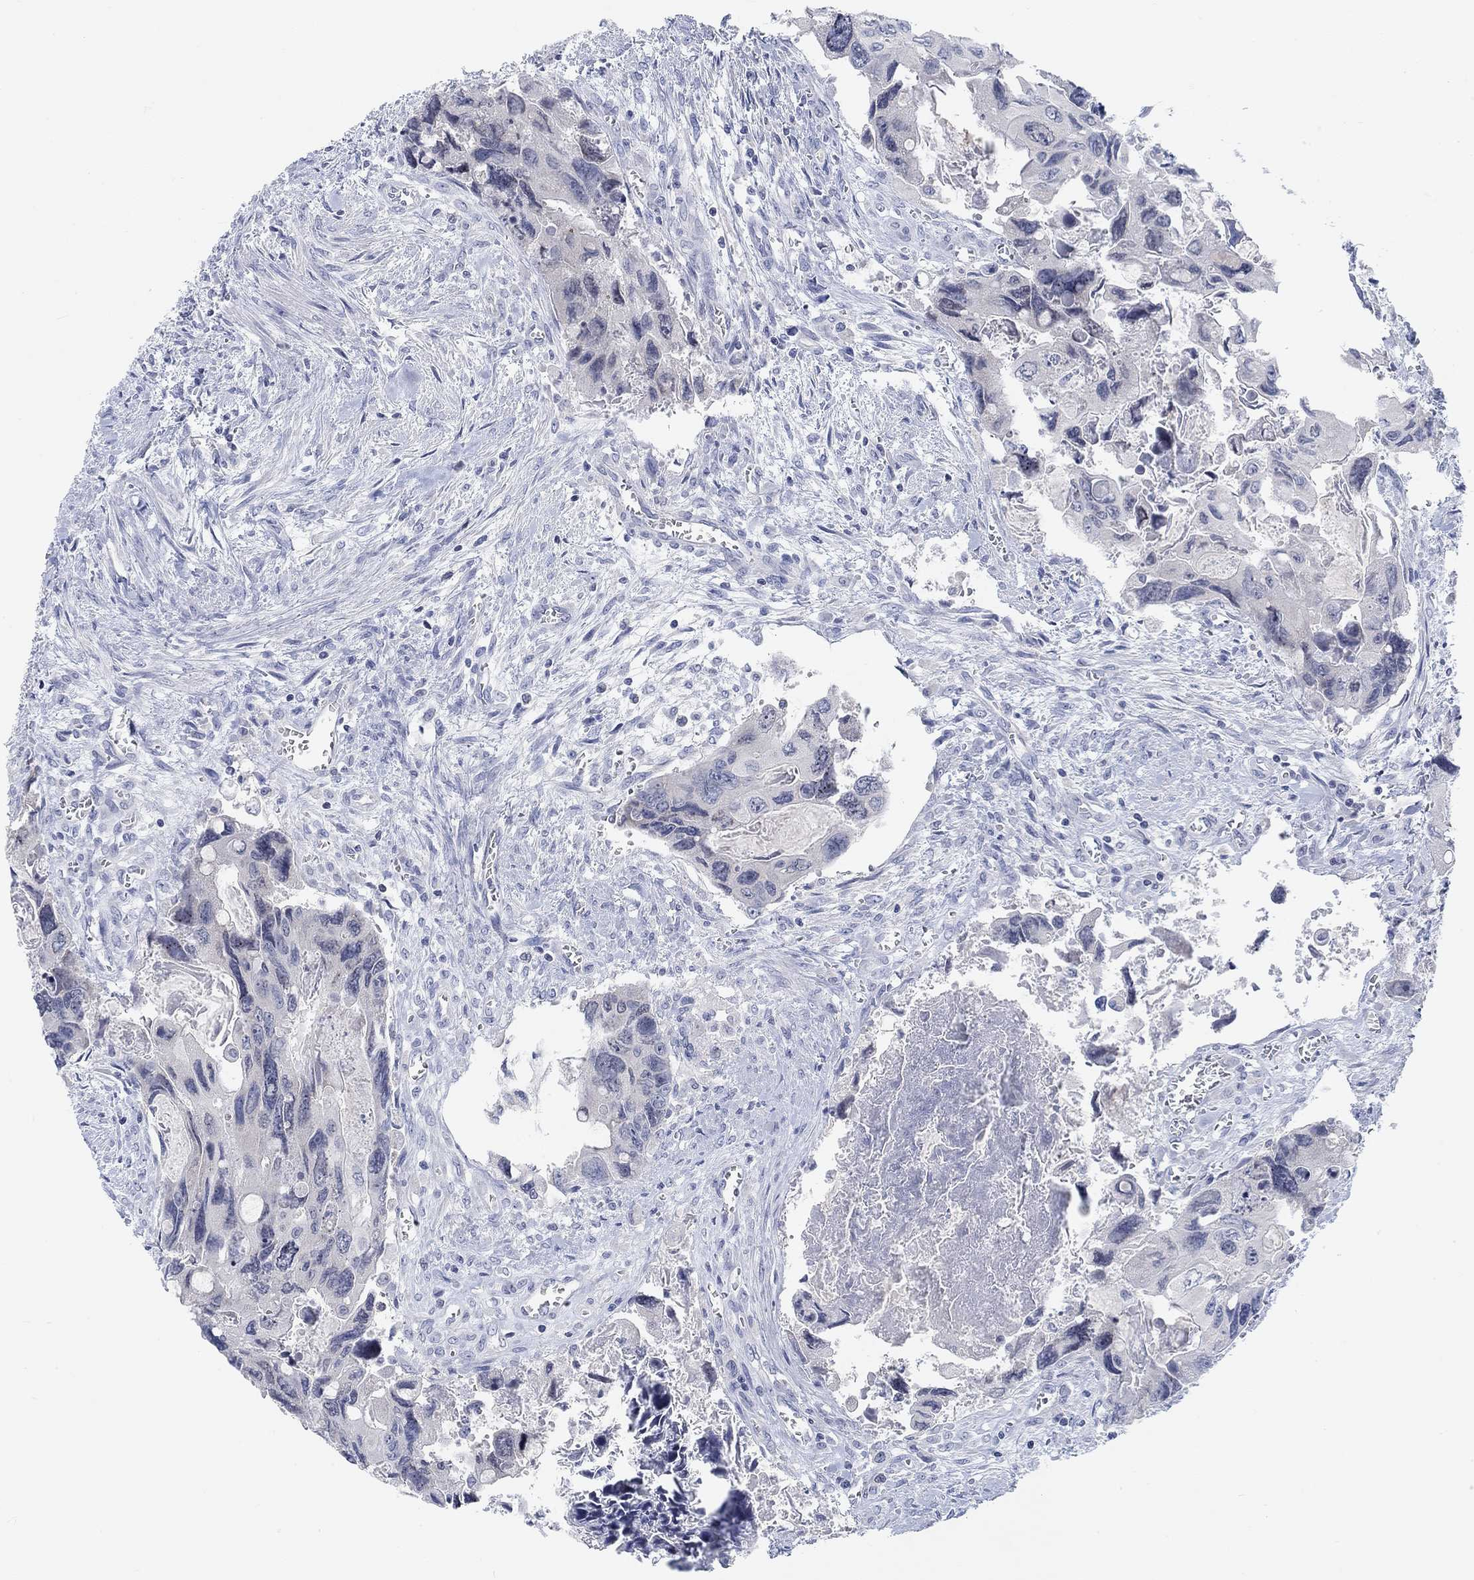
{"staining": {"intensity": "negative", "quantity": "none", "location": "none"}, "tissue": "colorectal cancer", "cell_type": "Tumor cells", "image_type": "cancer", "snomed": [{"axis": "morphology", "description": "Adenocarcinoma, NOS"}, {"axis": "topography", "description": "Rectum"}], "caption": "Immunohistochemistry (IHC) photomicrograph of colorectal cancer stained for a protein (brown), which reveals no expression in tumor cells.", "gene": "ATP6V1E2", "patient": {"sex": "male", "age": 62}}